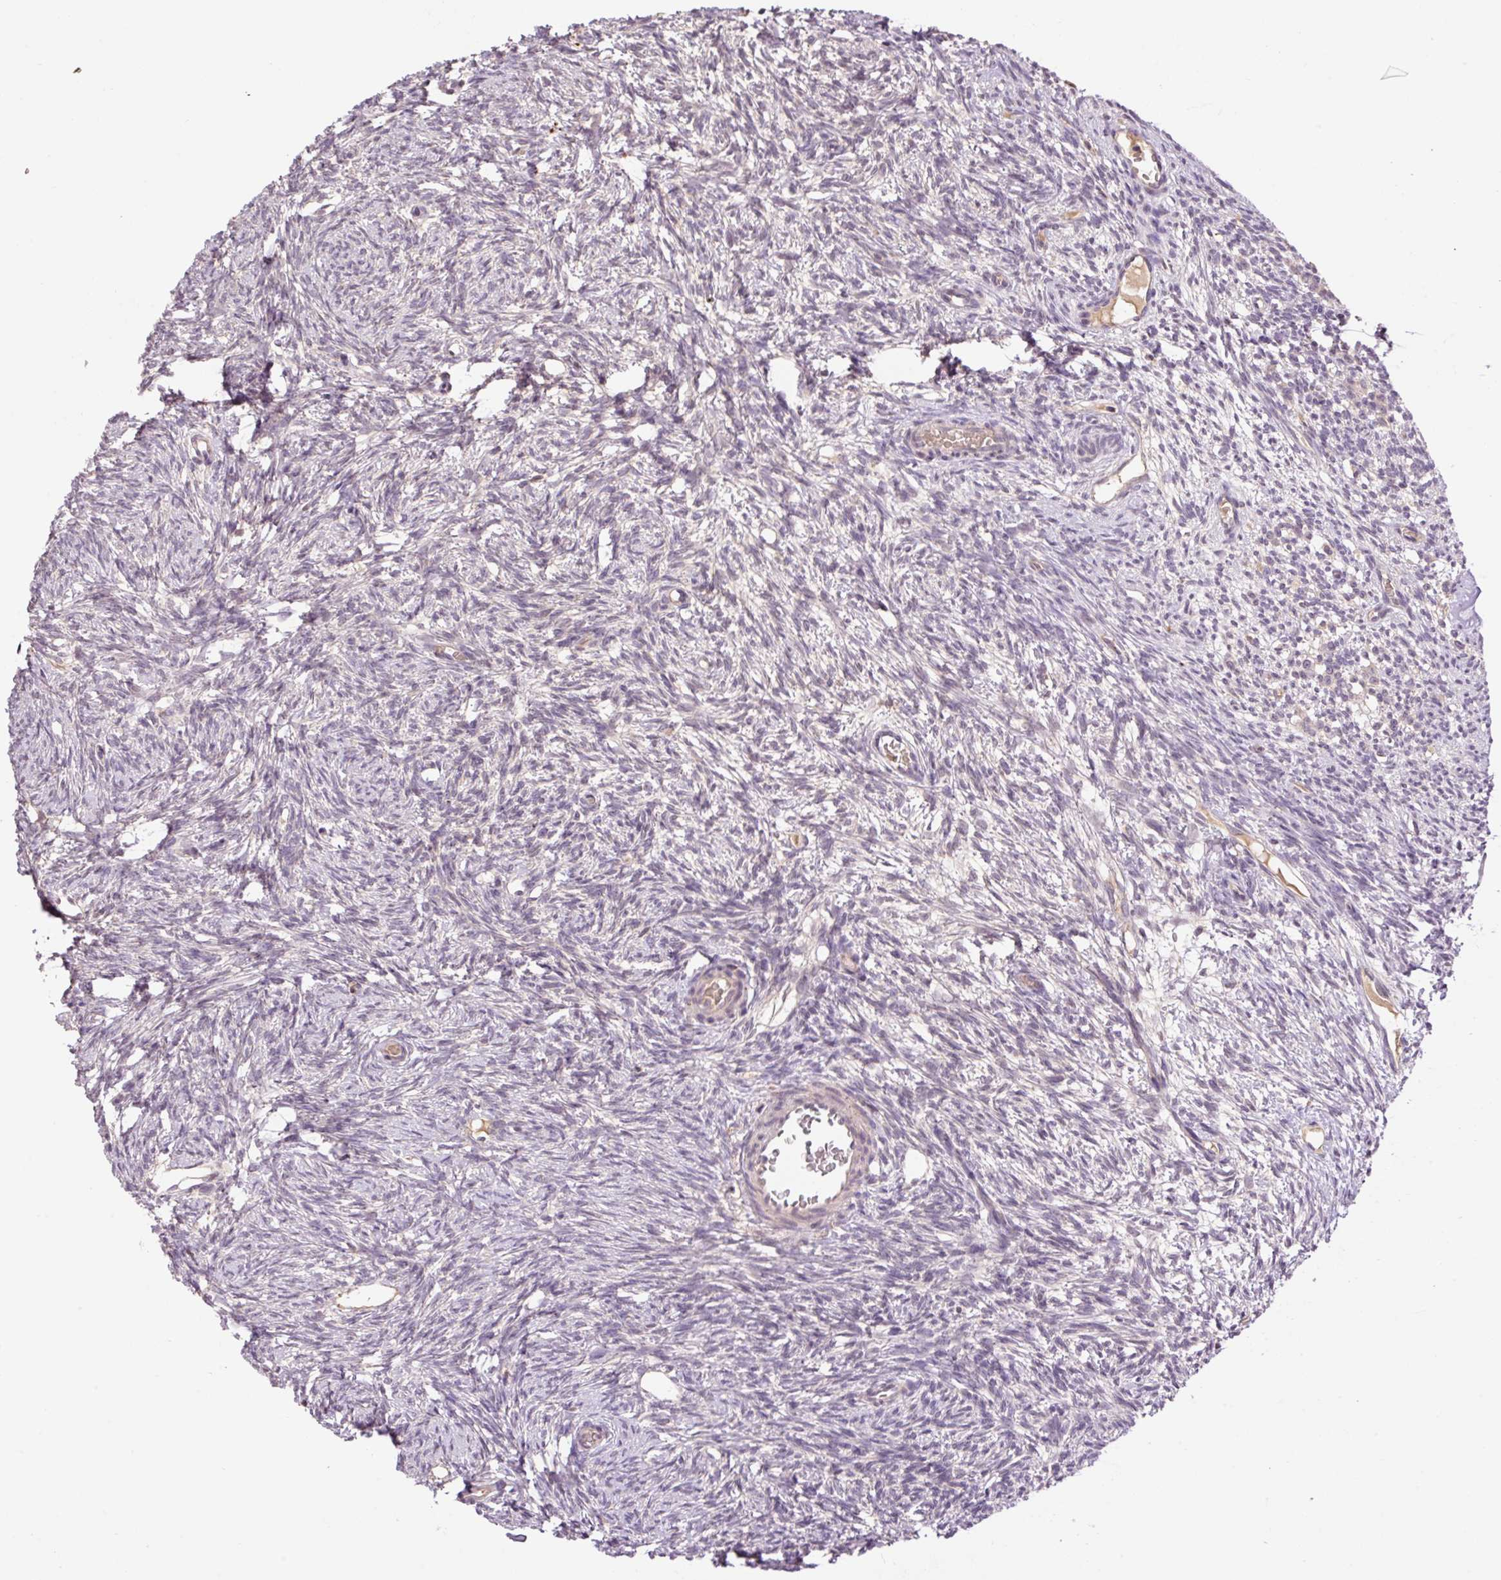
{"staining": {"intensity": "weak", "quantity": "<25%", "location": "cytoplasmic/membranous"}, "tissue": "ovary", "cell_type": "Follicle cells", "image_type": "normal", "snomed": [{"axis": "morphology", "description": "Normal tissue, NOS"}, {"axis": "topography", "description": "Ovary"}], "caption": "The micrograph reveals no significant expression in follicle cells of ovary.", "gene": "HABP4", "patient": {"sex": "female", "age": 33}}